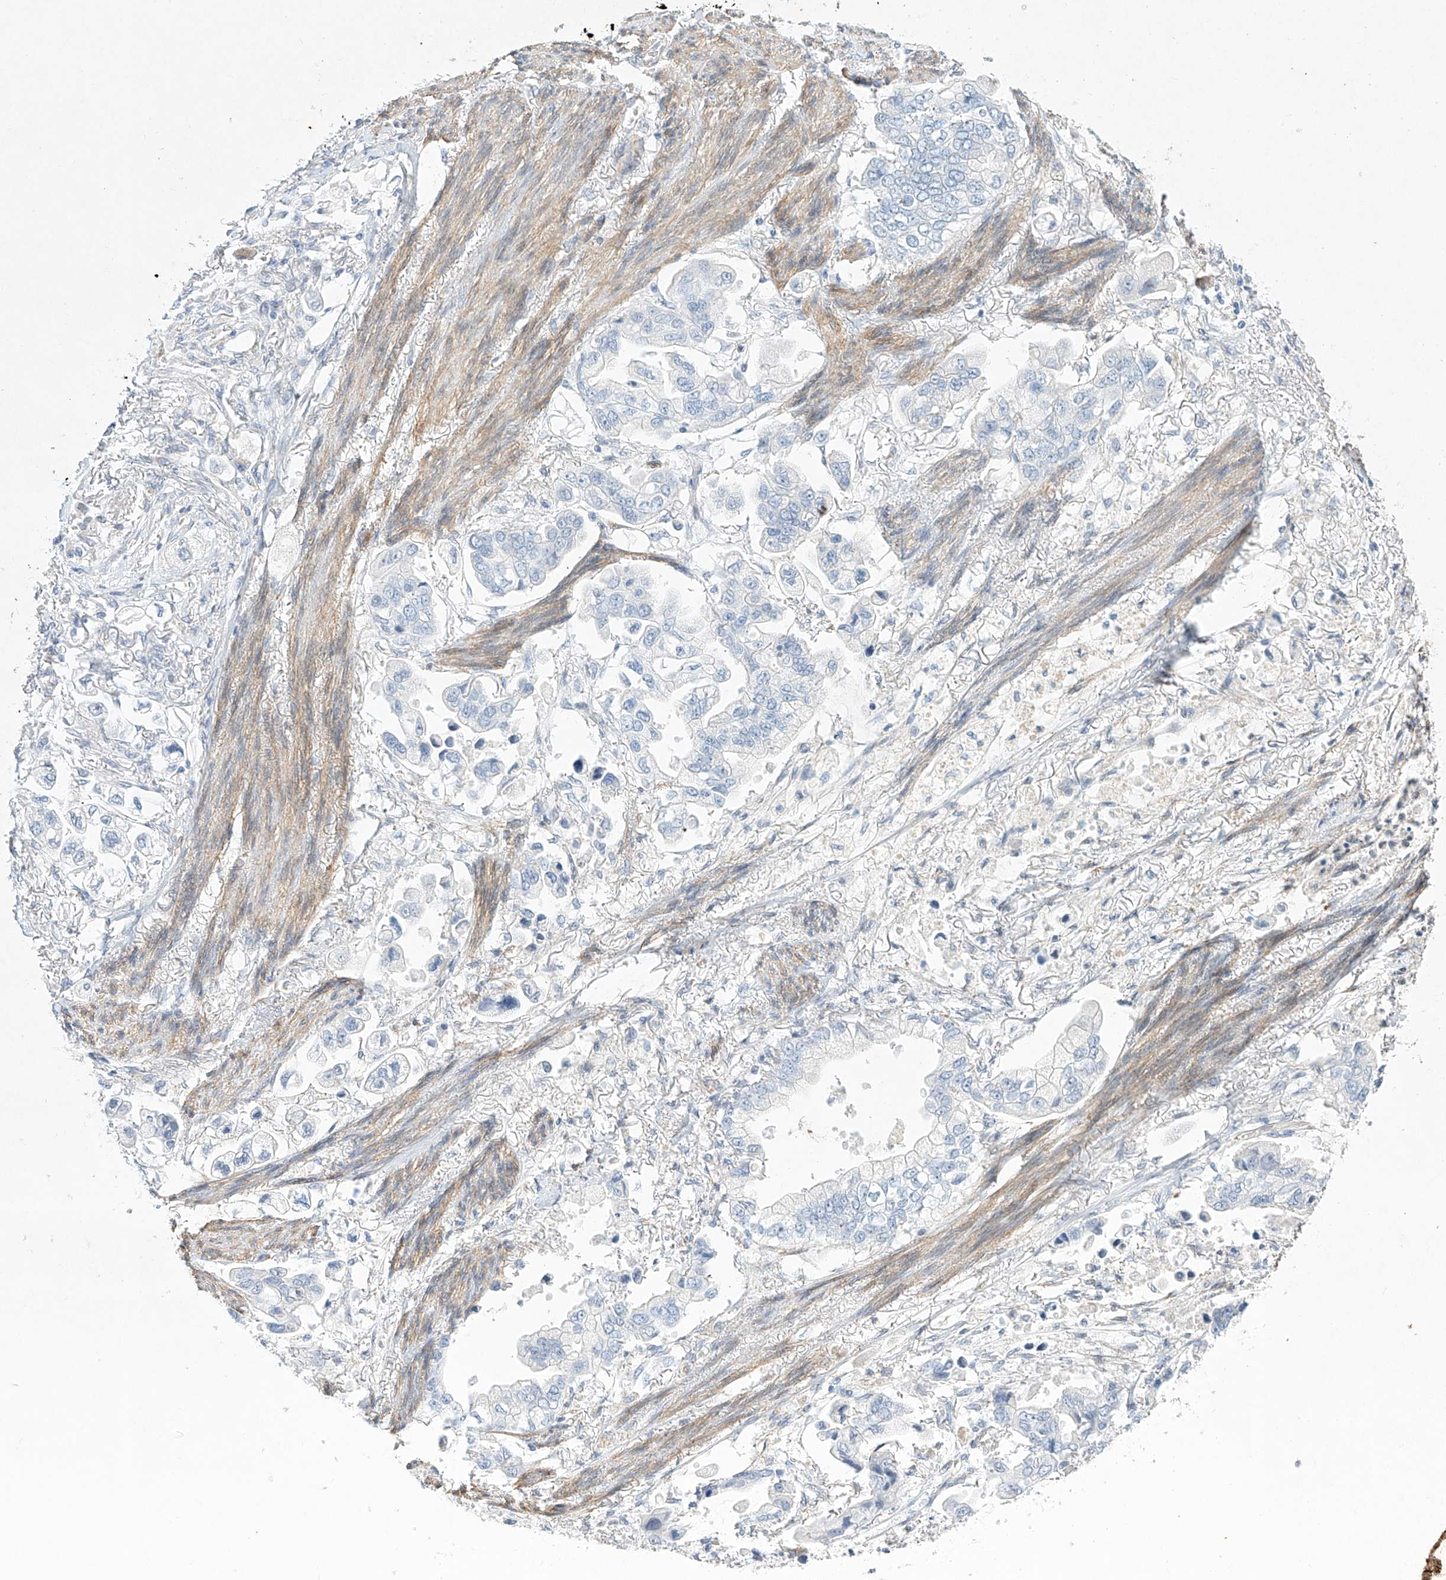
{"staining": {"intensity": "negative", "quantity": "none", "location": "none"}, "tissue": "stomach cancer", "cell_type": "Tumor cells", "image_type": "cancer", "snomed": [{"axis": "morphology", "description": "Adenocarcinoma, NOS"}, {"axis": "topography", "description": "Stomach"}], "caption": "IHC of human stomach cancer exhibits no positivity in tumor cells.", "gene": "REEP2", "patient": {"sex": "male", "age": 62}}